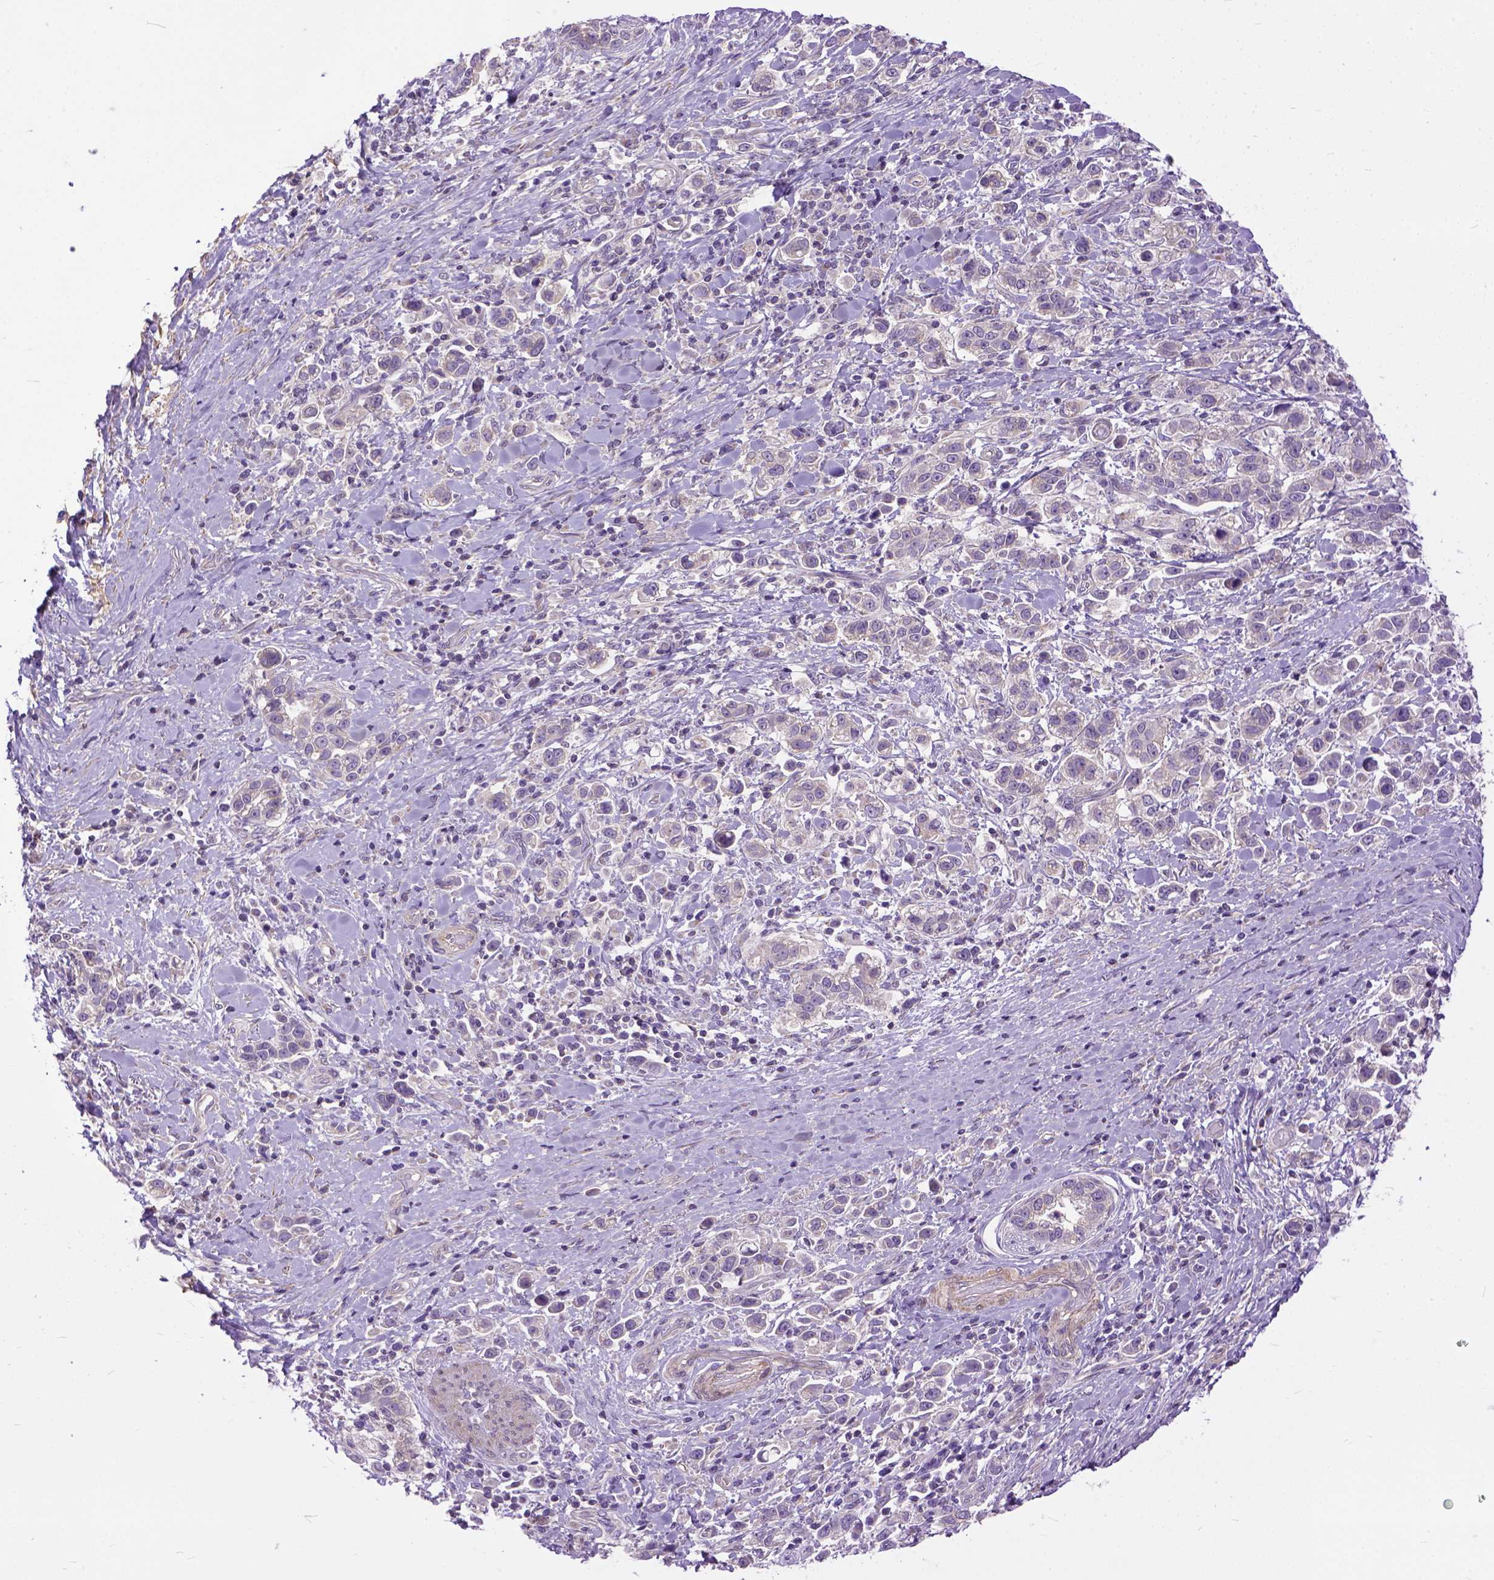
{"staining": {"intensity": "weak", "quantity": "<25%", "location": "cytoplasmic/membranous"}, "tissue": "stomach cancer", "cell_type": "Tumor cells", "image_type": "cancer", "snomed": [{"axis": "morphology", "description": "Adenocarcinoma, NOS"}, {"axis": "topography", "description": "Stomach"}], "caption": "A high-resolution histopathology image shows IHC staining of stomach adenocarcinoma, which exhibits no significant positivity in tumor cells.", "gene": "BANF2", "patient": {"sex": "male", "age": 93}}